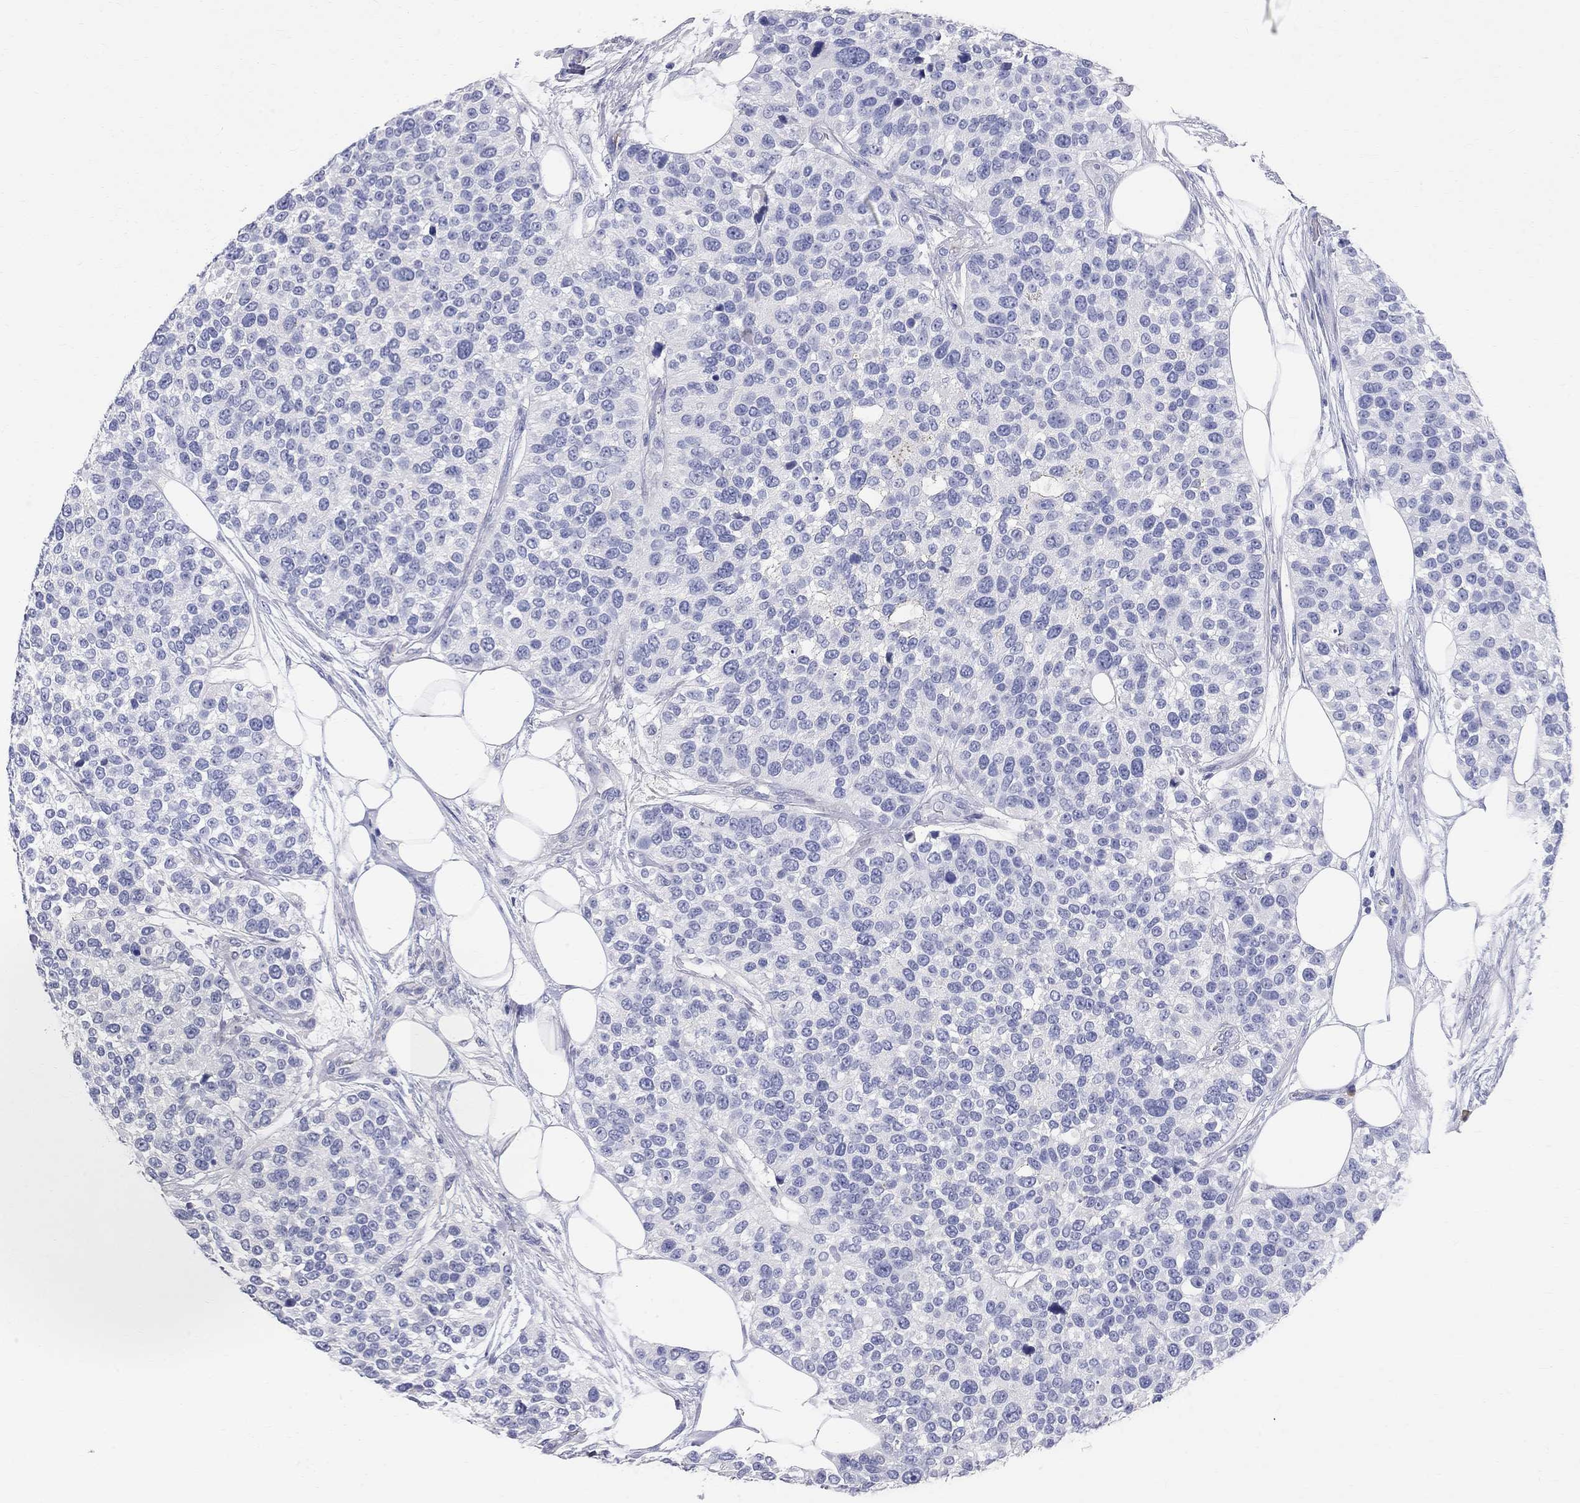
{"staining": {"intensity": "negative", "quantity": "none", "location": "none"}, "tissue": "urothelial cancer", "cell_type": "Tumor cells", "image_type": "cancer", "snomed": [{"axis": "morphology", "description": "Urothelial carcinoma, High grade"}, {"axis": "topography", "description": "Urinary bladder"}], "caption": "Immunohistochemistry of human urothelial carcinoma (high-grade) displays no positivity in tumor cells.", "gene": "PHOX2B", "patient": {"sex": "male", "age": 77}}